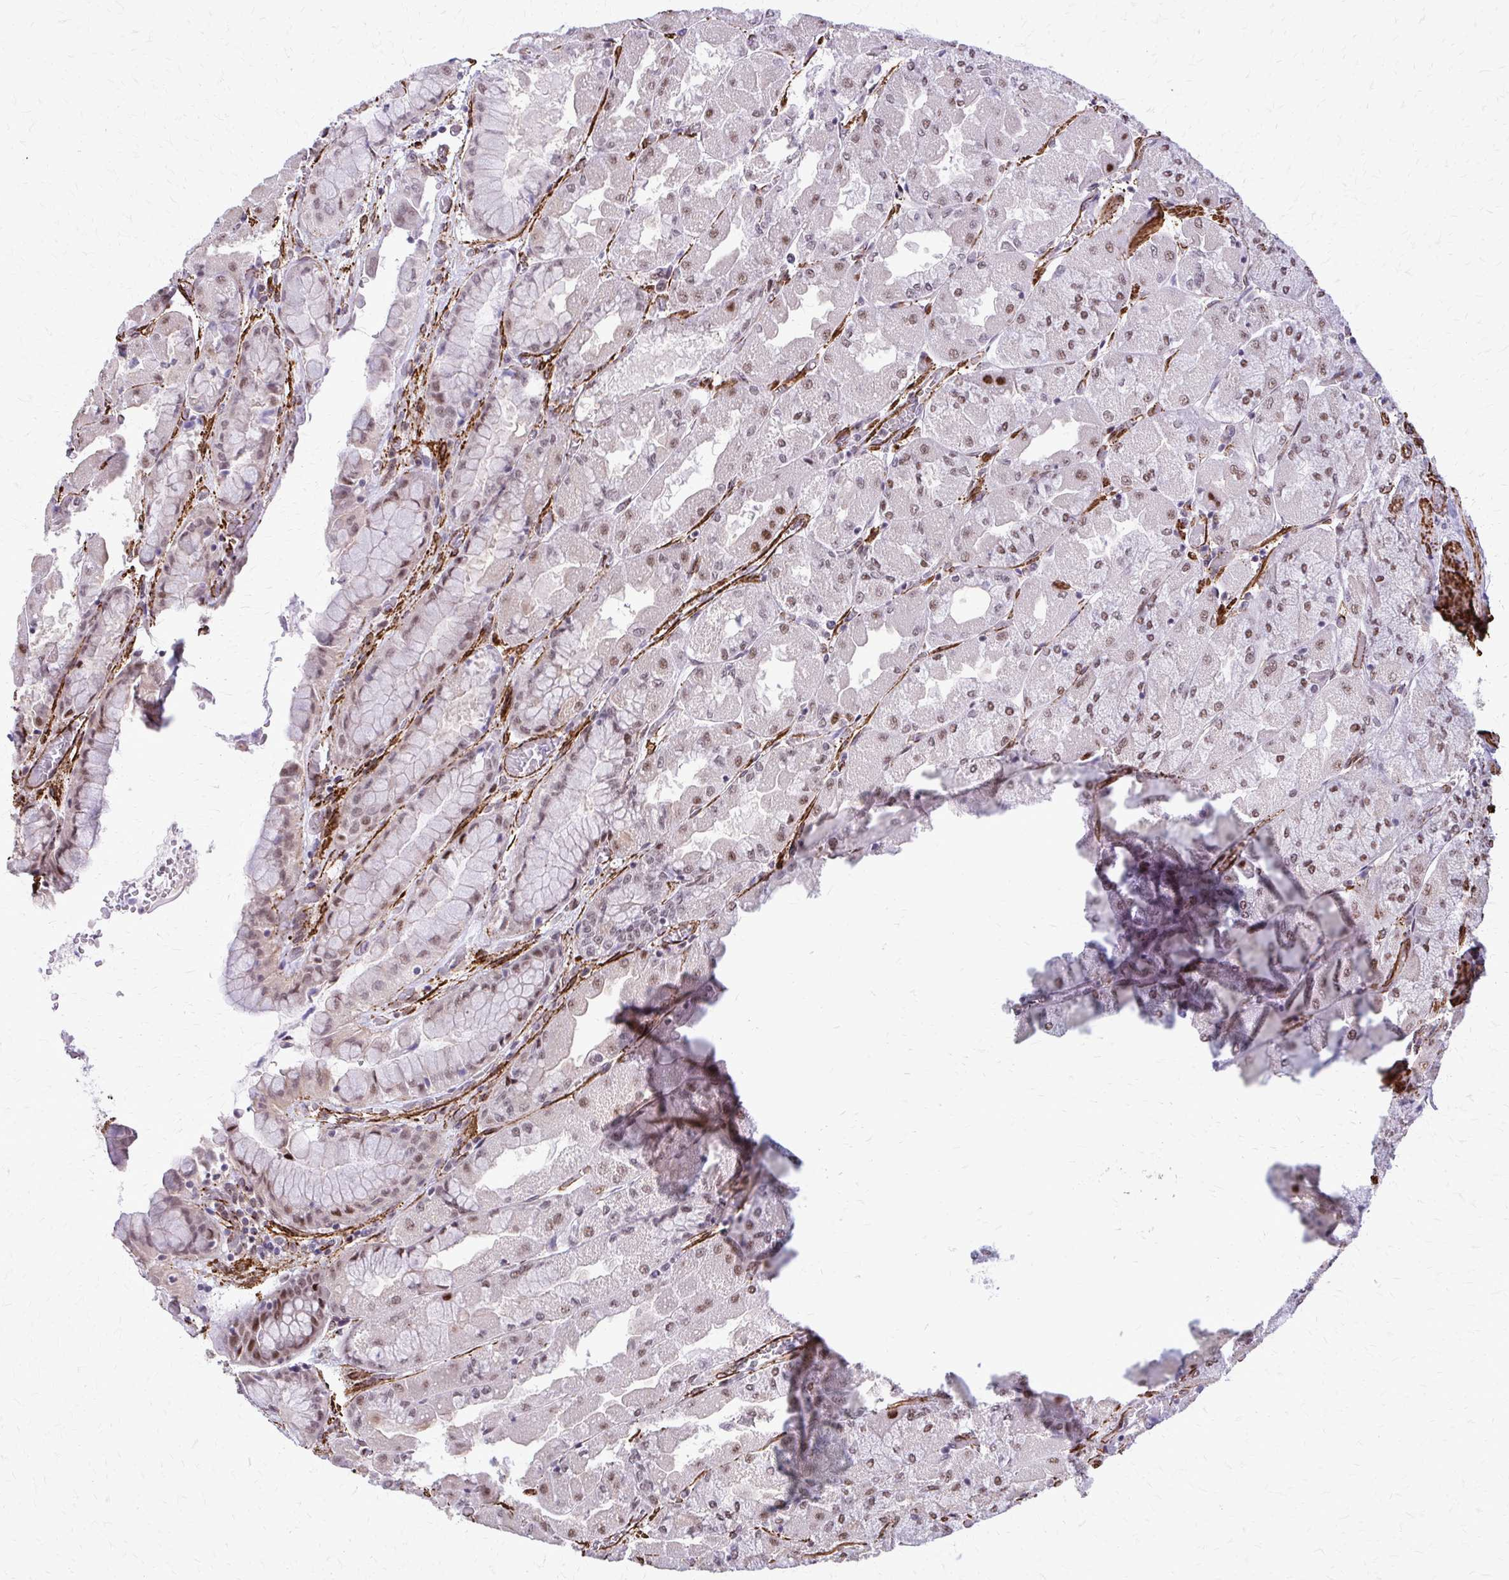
{"staining": {"intensity": "moderate", "quantity": ">75%", "location": "nuclear"}, "tissue": "stomach", "cell_type": "Glandular cells", "image_type": "normal", "snomed": [{"axis": "morphology", "description": "Normal tissue, NOS"}, {"axis": "topography", "description": "Stomach"}], "caption": "Immunohistochemical staining of unremarkable stomach shows >75% levels of moderate nuclear protein positivity in approximately >75% of glandular cells.", "gene": "NRBF2", "patient": {"sex": "female", "age": 61}}